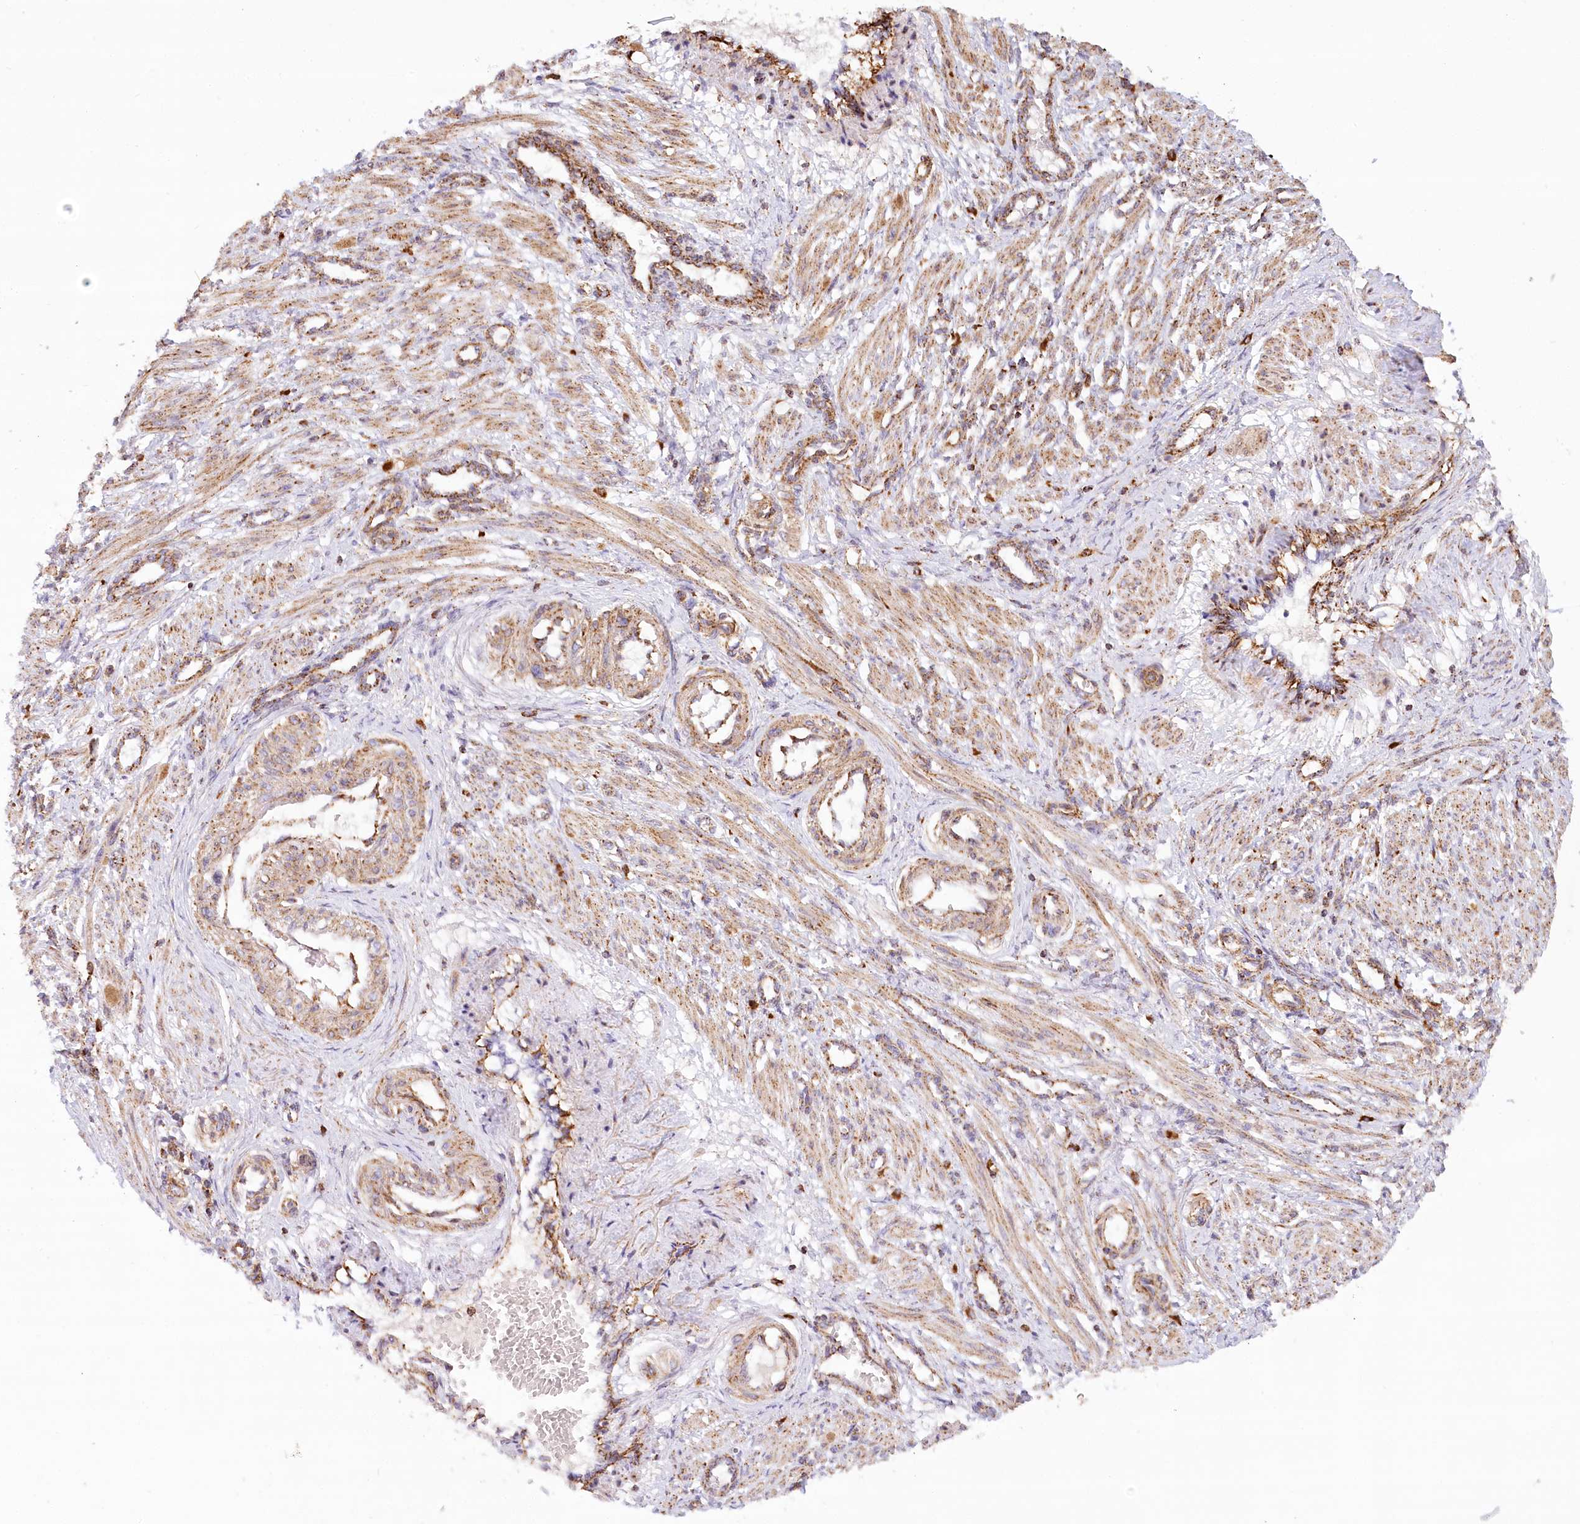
{"staining": {"intensity": "moderate", "quantity": ">75%", "location": "cytoplasmic/membranous"}, "tissue": "smooth muscle", "cell_type": "Smooth muscle cells", "image_type": "normal", "snomed": [{"axis": "morphology", "description": "Normal tissue, NOS"}, {"axis": "topography", "description": "Endometrium"}], "caption": "Protein staining of unremarkable smooth muscle demonstrates moderate cytoplasmic/membranous staining in approximately >75% of smooth muscle cells. (DAB (3,3'-diaminobenzidine) = brown stain, brightfield microscopy at high magnification).", "gene": "UMPS", "patient": {"sex": "female", "age": 33}}